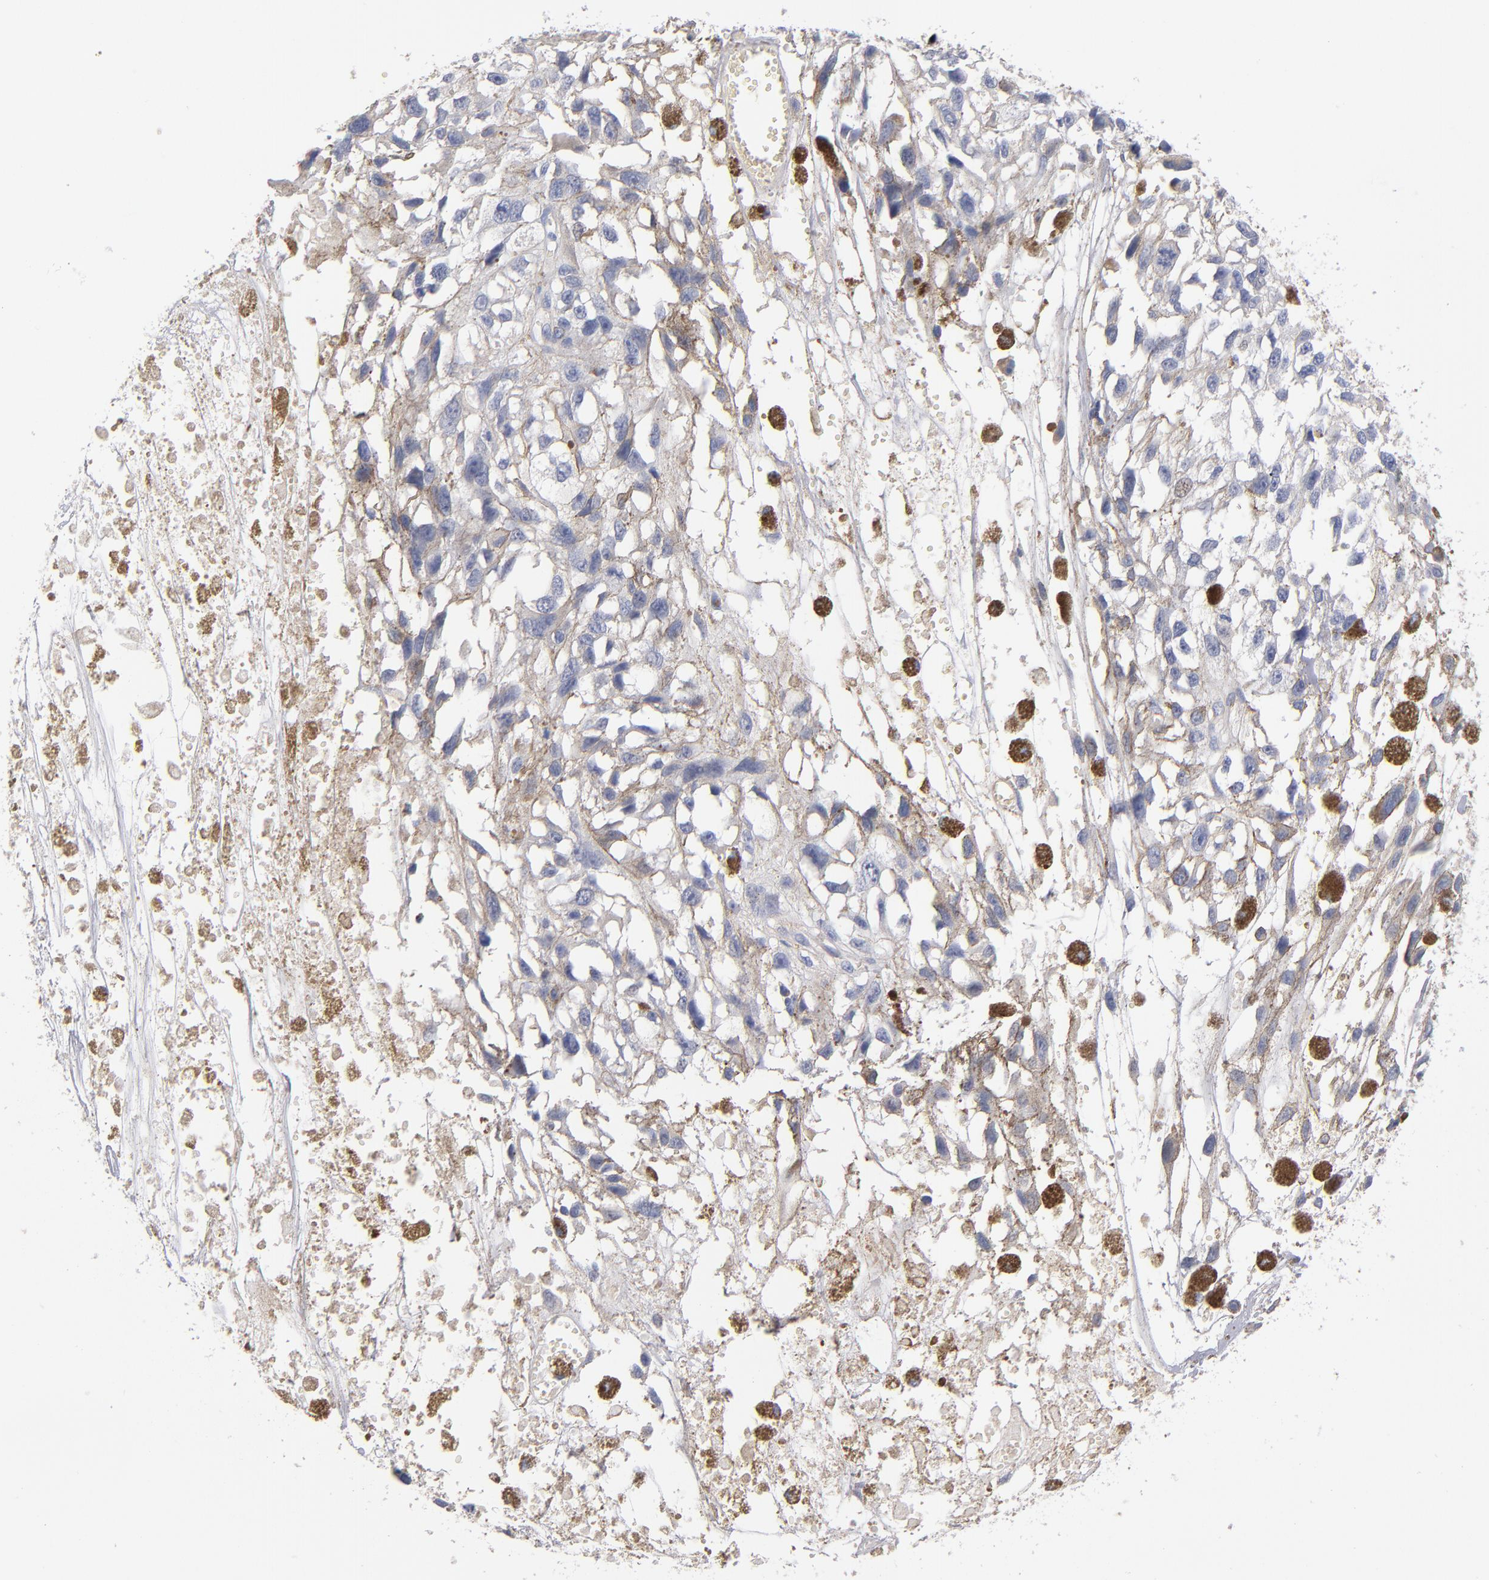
{"staining": {"intensity": "negative", "quantity": "none", "location": "none"}, "tissue": "melanoma", "cell_type": "Tumor cells", "image_type": "cancer", "snomed": [{"axis": "morphology", "description": "Malignant melanoma, Metastatic site"}, {"axis": "topography", "description": "Lymph node"}], "caption": "Immunohistochemistry histopathology image of neoplastic tissue: human melanoma stained with DAB demonstrates no significant protein staining in tumor cells. Nuclei are stained in blue.", "gene": "PLSCR4", "patient": {"sex": "male", "age": 59}}